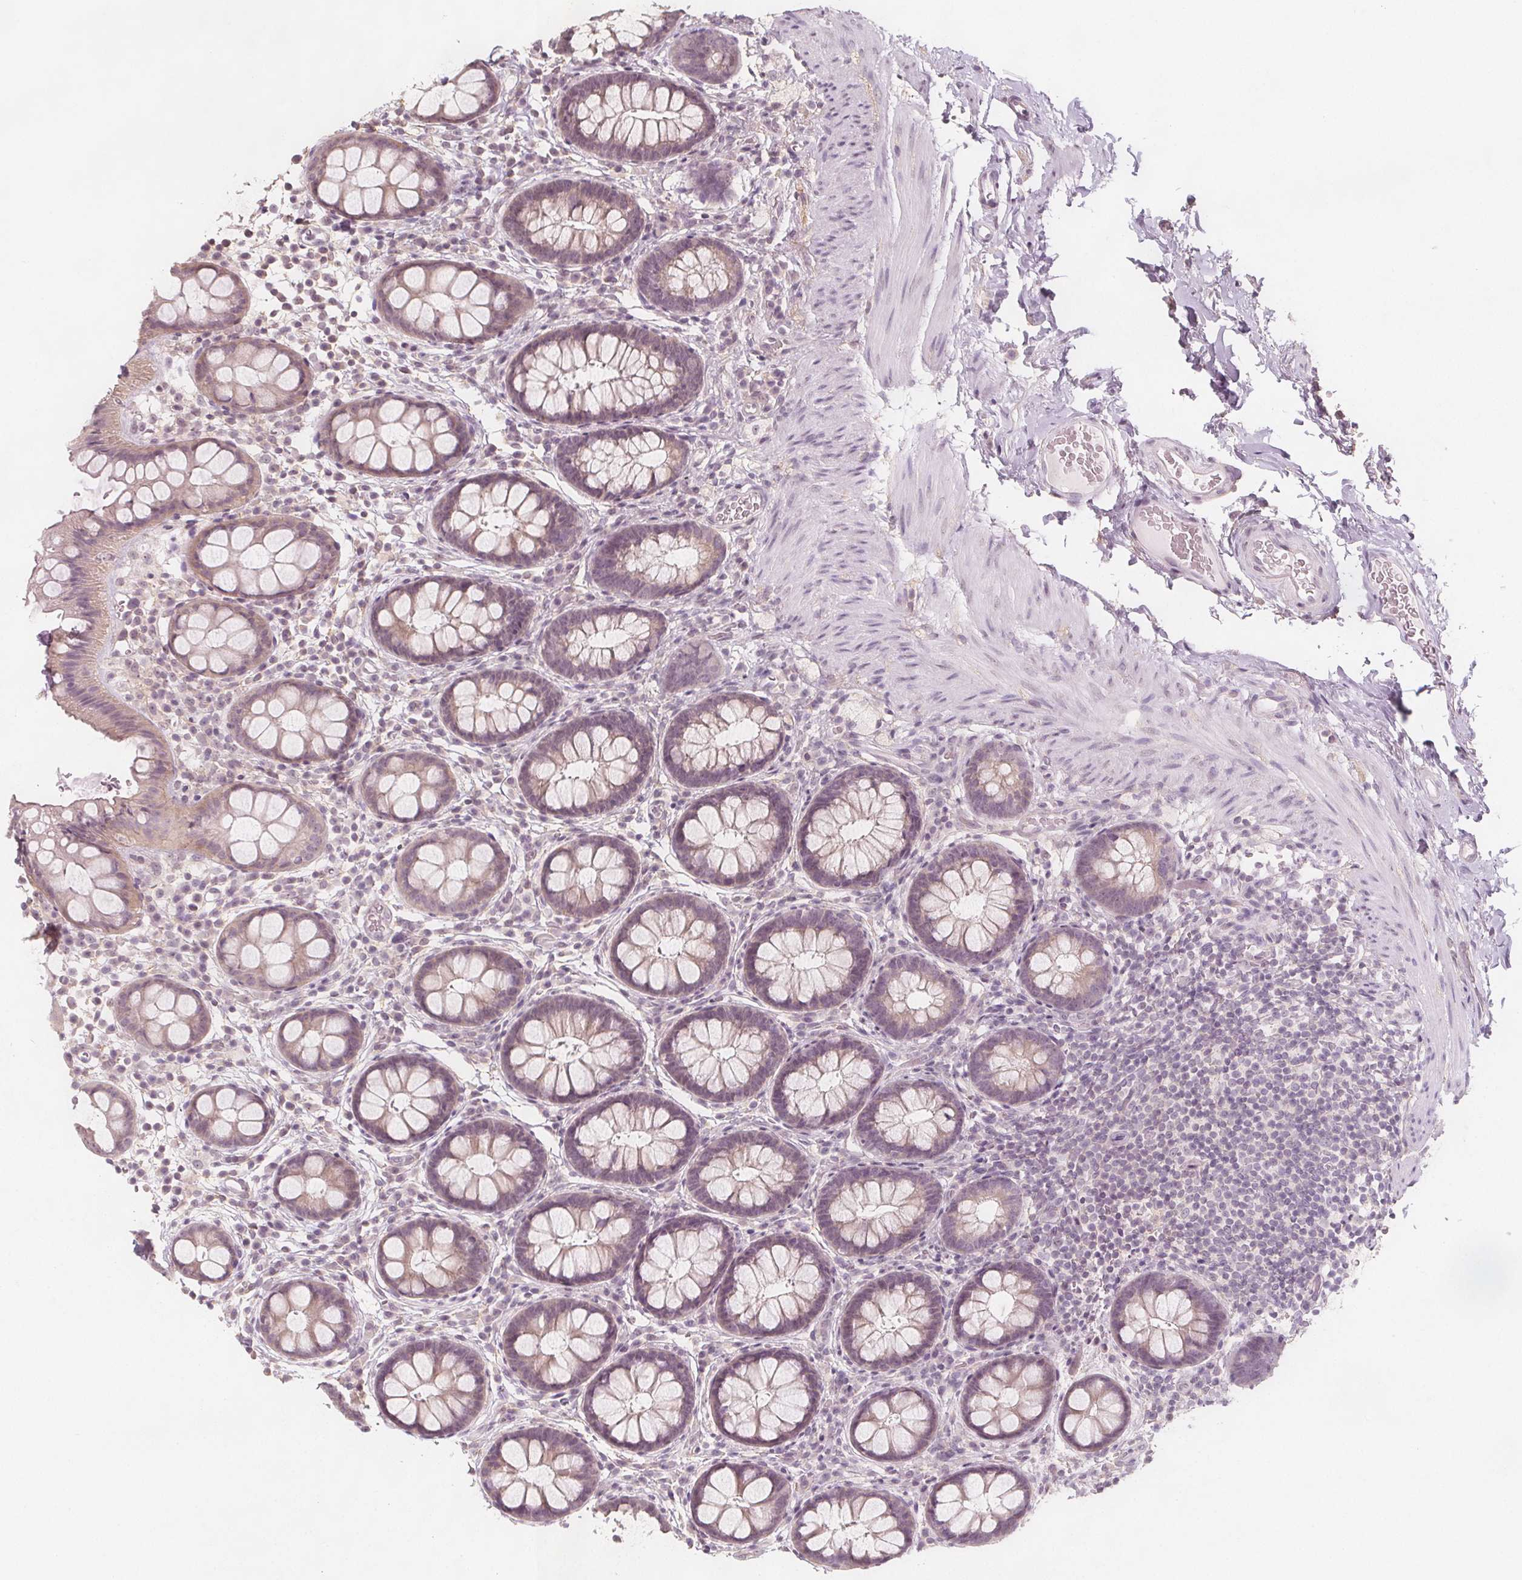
{"staining": {"intensity": "negative", "quantity": "none", "location": "none"}, "tissue": "rectum", "cell_type": "Glandular cells", "image_type": "normal", "snomed": [{"axis": "morphology", "description": "Normal tissue, NOS"}, {"axis": "topography", "description": "Rectum"}, {"axis": "topography", "description": "Peripheral nerve tissue"}], "caption": "High power microscopy micrograph of an immunohistochemistry histopathology image of benign rectum, revealing no significant positivity in glandular cells. Nuclei are stained in blue.", "gene": "C1orf167", "patient": {"sex": "female", "age": 69}}